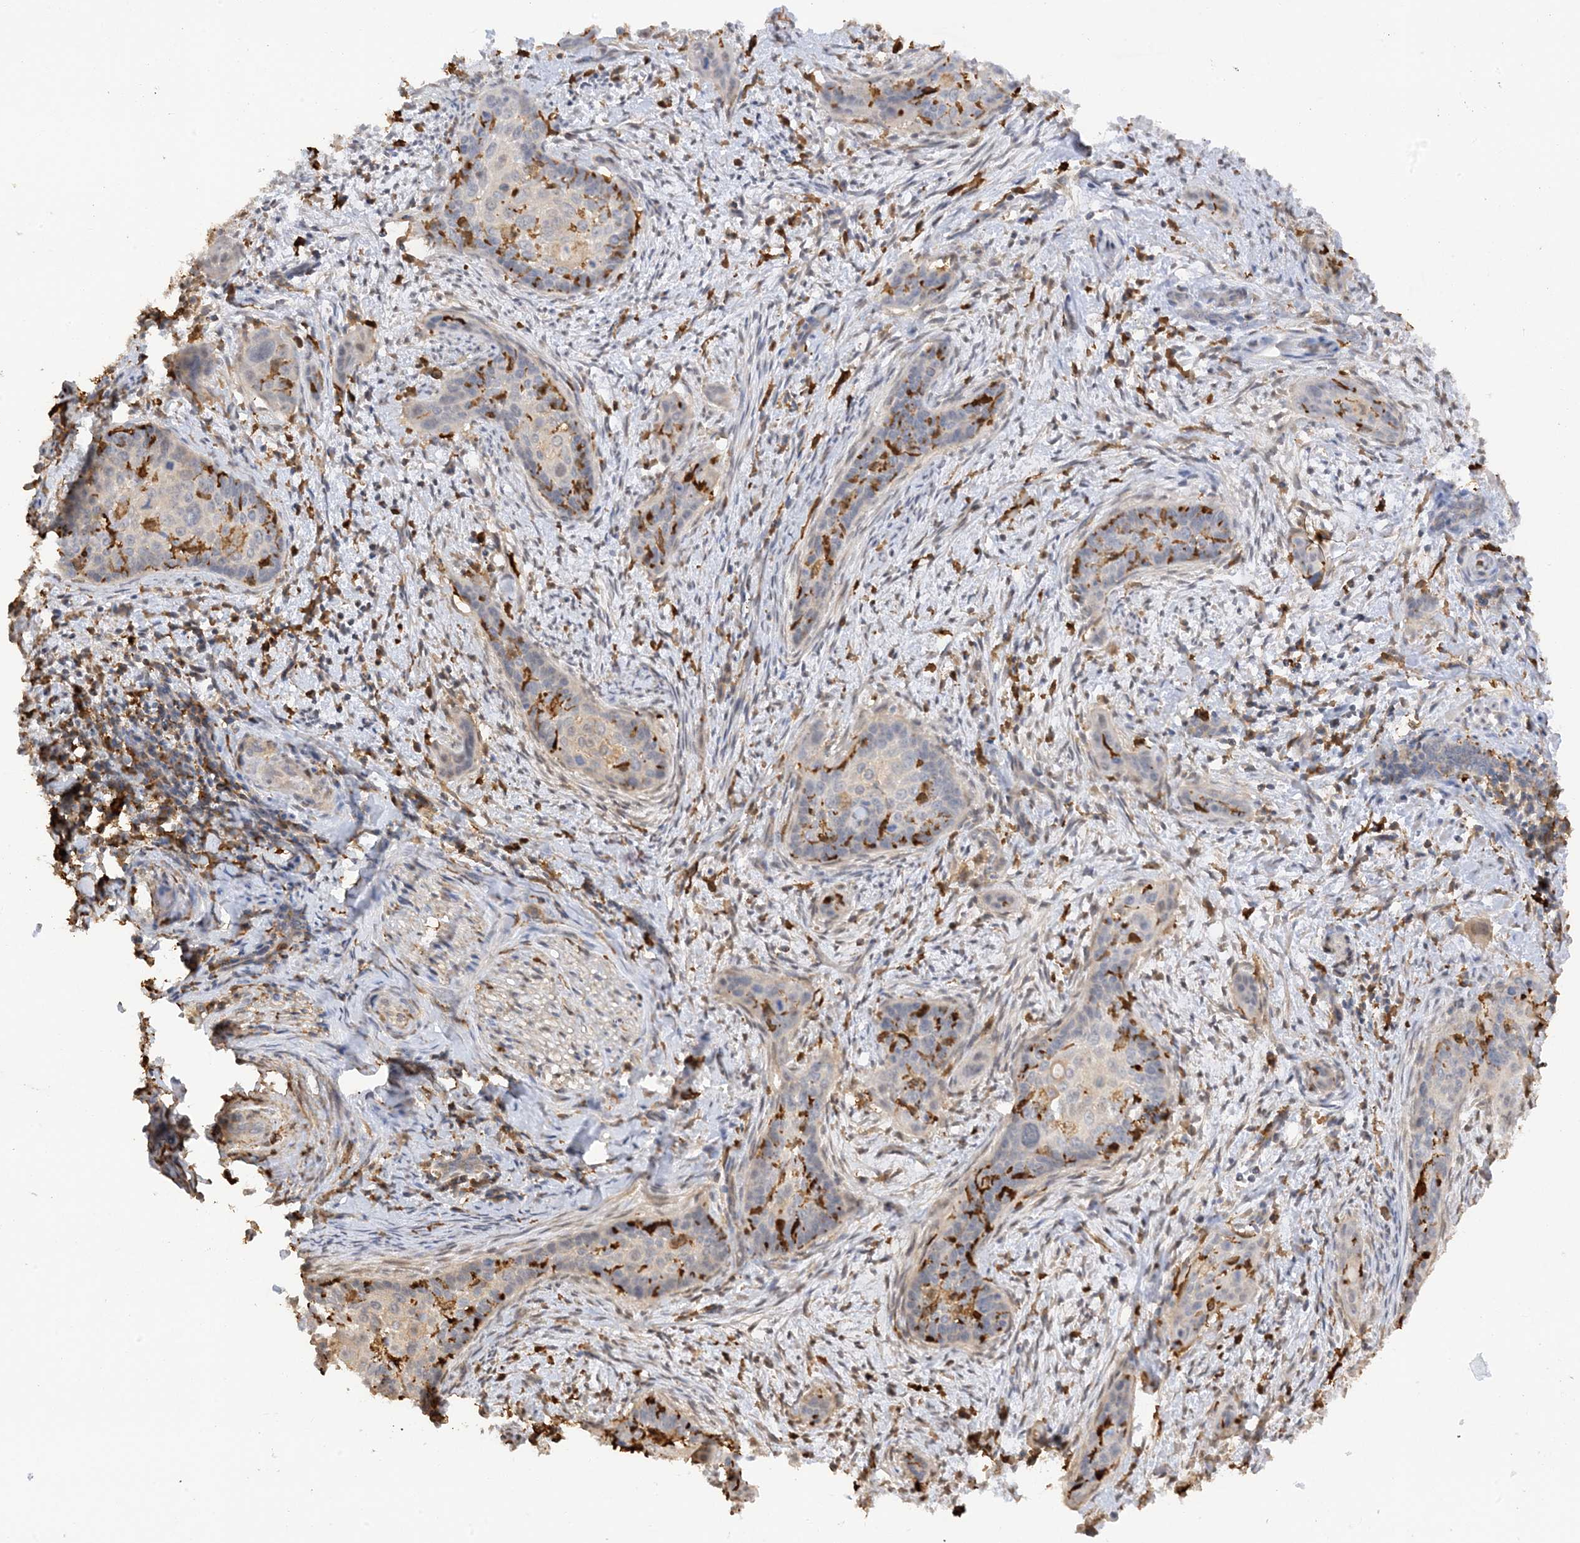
{"staining": {"intensity": "weak", "quantity": "<25%", "location": "cytoplasmic/membranous"}, "tissue": "cervical cancer", "cell_type": "Tumor cells", "image_type": "cancer", "snomed": [{"axis": "morphology", "description": "Squamous cell carcinoma, NOS"}, {"axis": "topography", "description": "Cervix"}], "caption": "High power microscopy micrograph of an IHC micrograph of cervical cancer (squamous cell carcinoma), revealing no significant staining in tumor cells. (DAB (3,3'-diaminobenzidine) immunohistochemistry visualized using brightfield microscopy, high magnification).", "gene": "PHACTR2", "patient": {"sex": "female", "age": 33}}